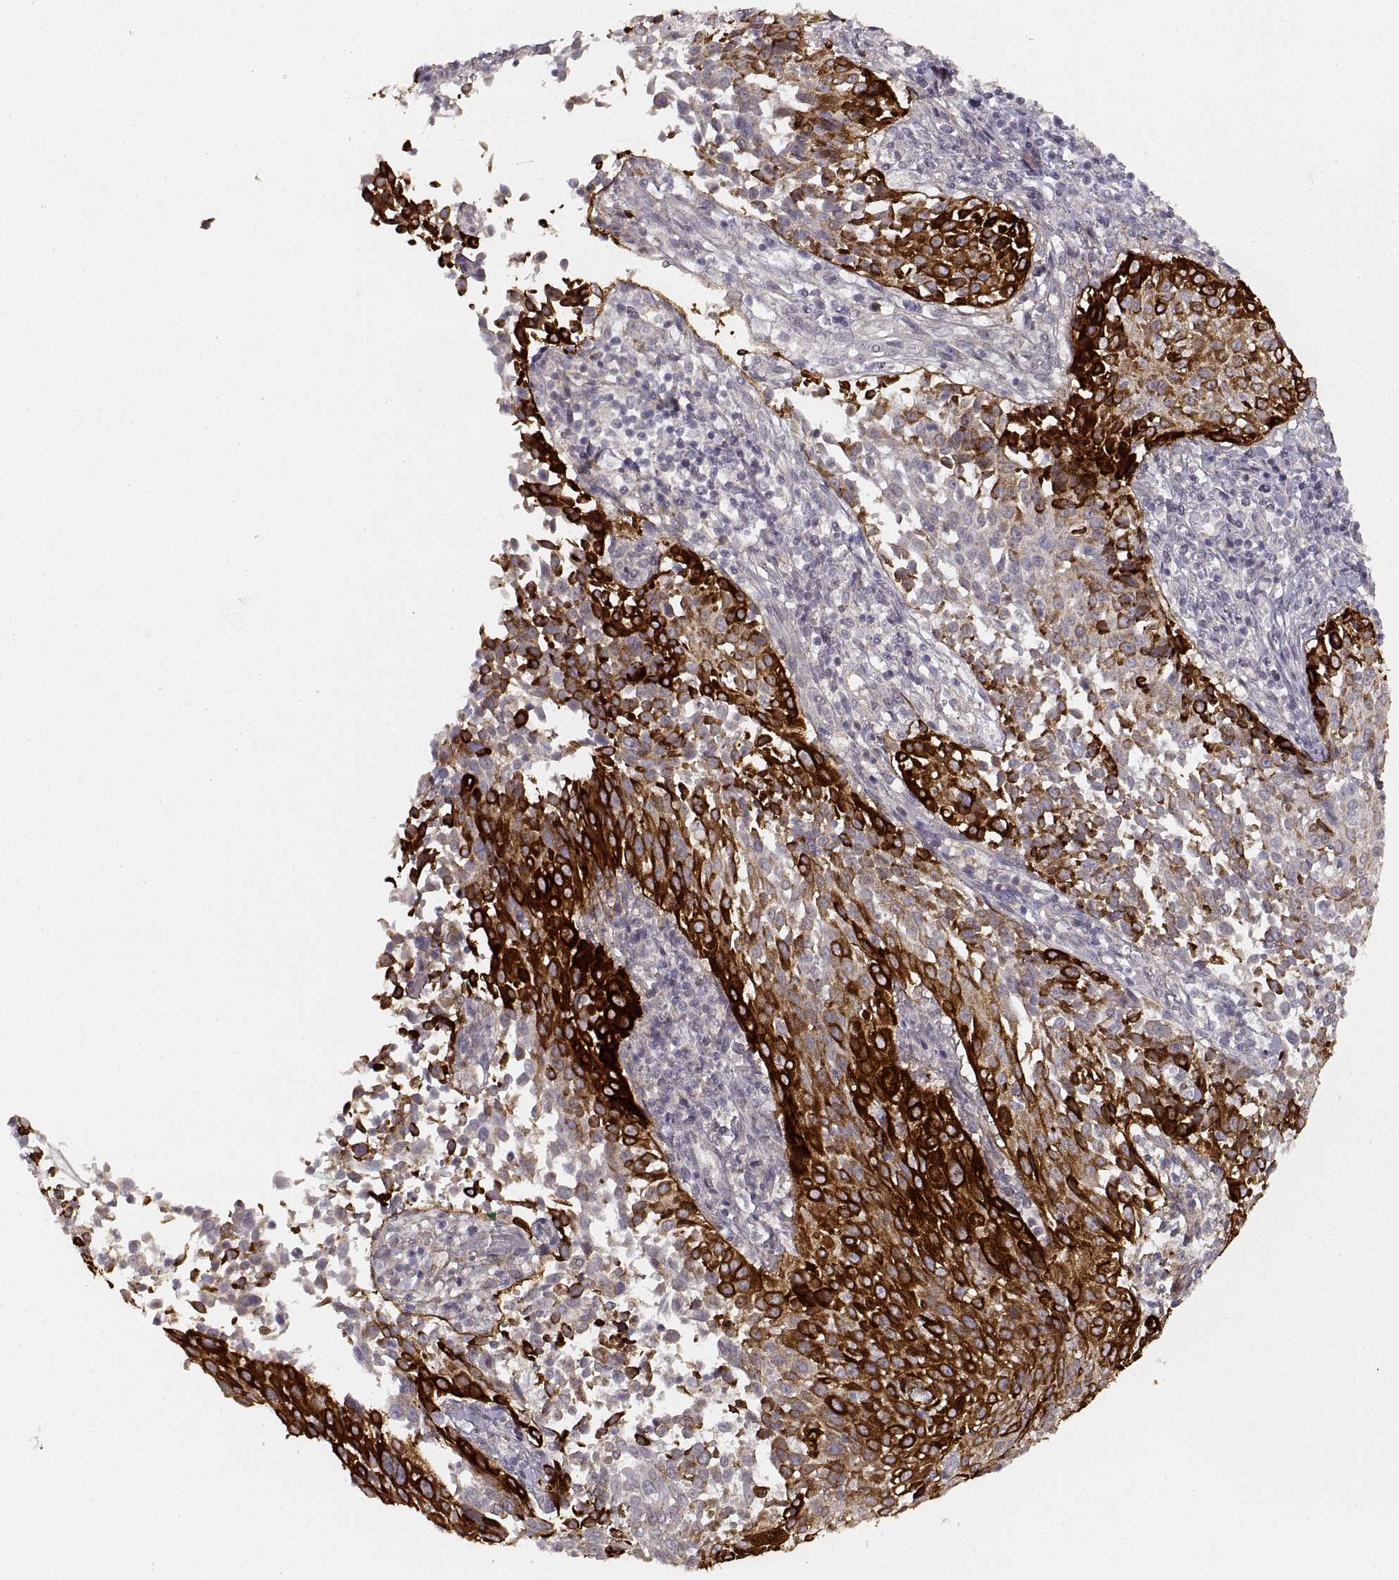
{"staining": {"intensity": "strong", "quantity": "25%-75%", "location": "cytoplasmic/membranous"}, "tissue": "cervical cancer", "cell_type": "Tumor cells", "image_type": "cancer", "snomed": [{"axis": "morphology", "description": "Squamous cell carcinoma, NOS"}, {"axis": "topography", "description": "Cervix"}], "caption": "Protein expression analysis of squamous cell carcinoma (cervical) displays strong cytoplasmic/membranous expression in approximately 25%-75% of tumor cells.", "gene": "LAMC2", "patient": {"sex": "female", "age": 26}}